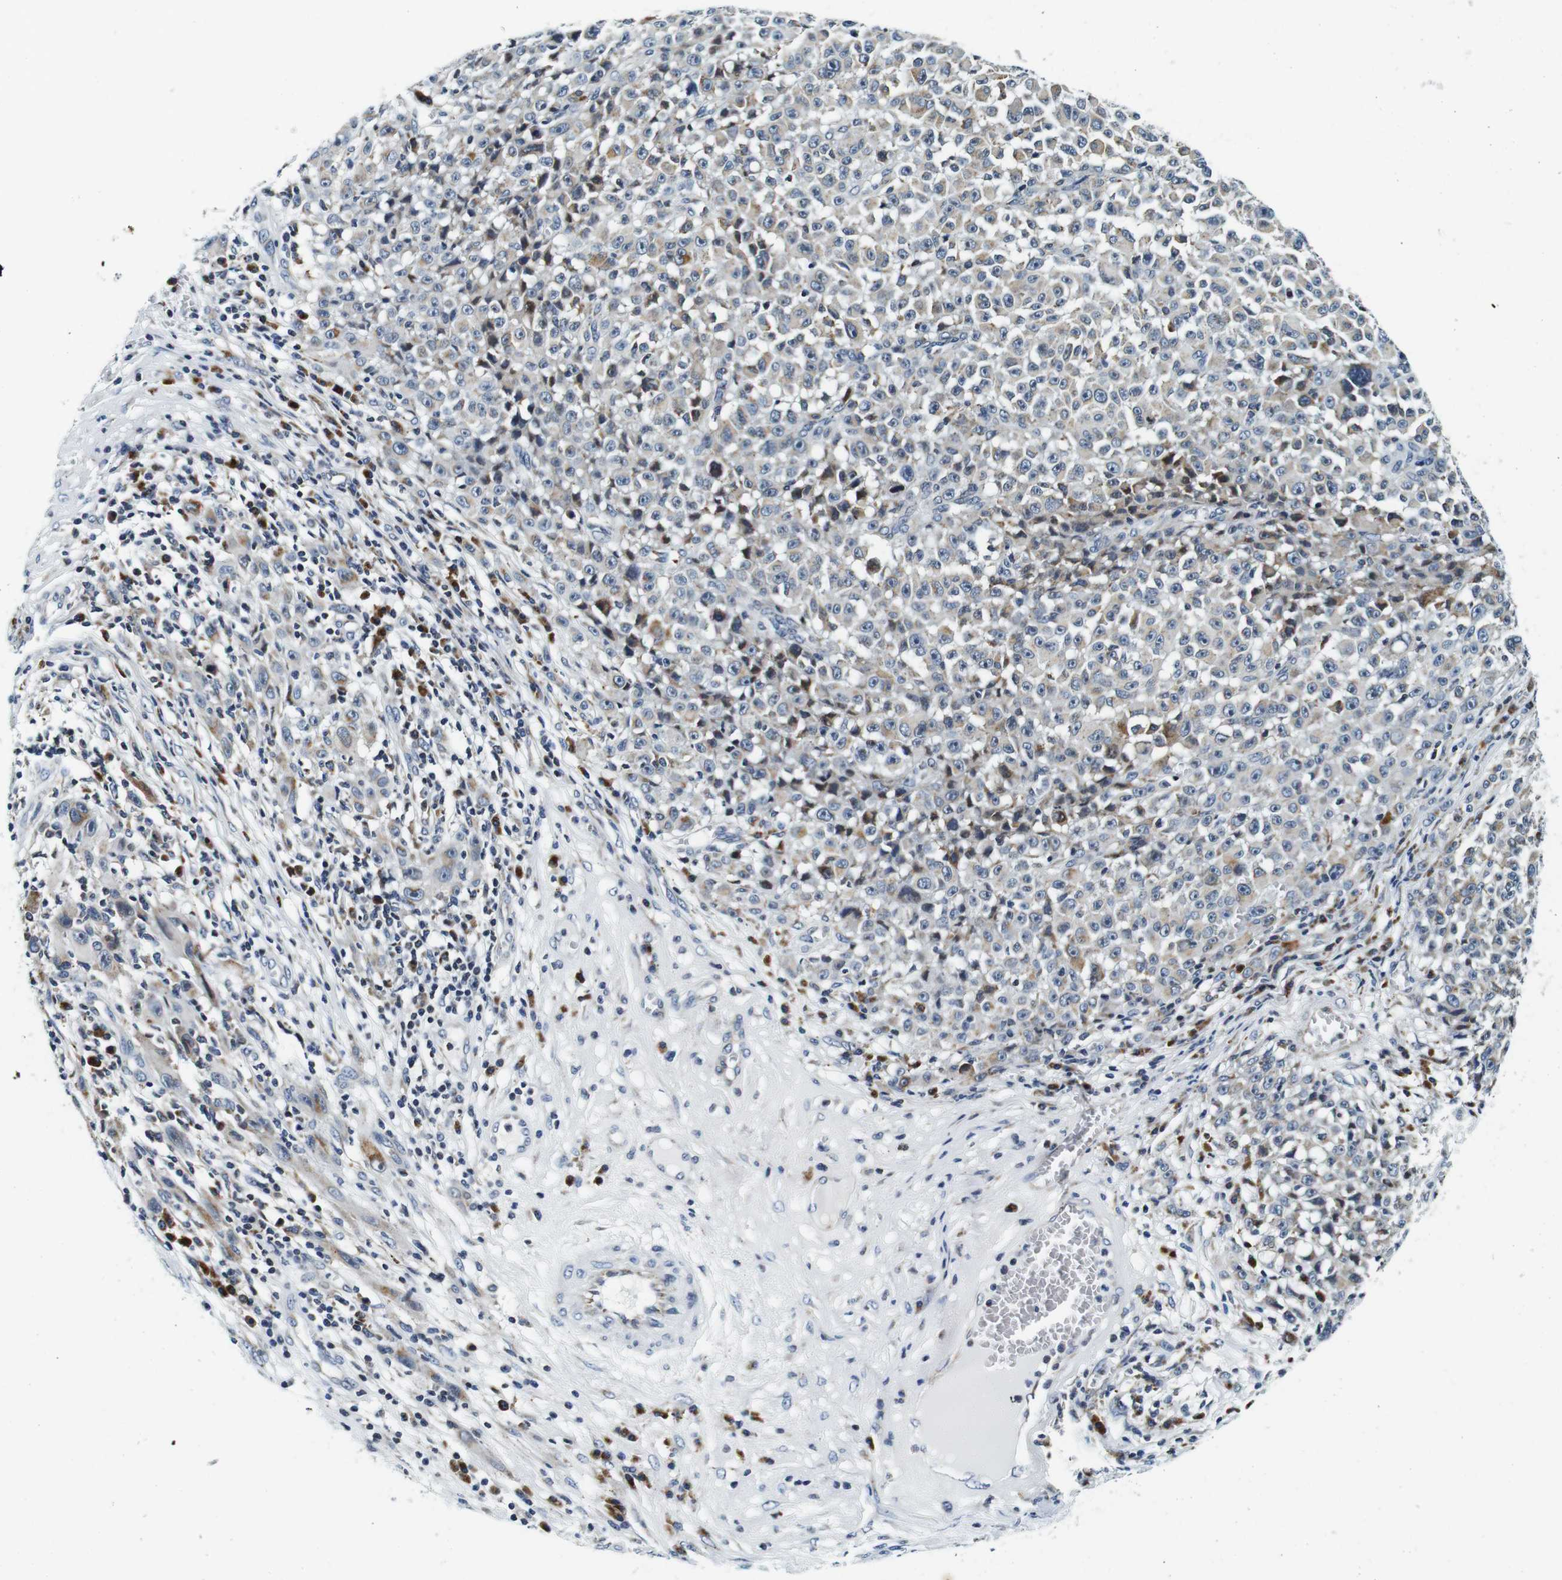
{"staining": {"intensity": "weak", "quantity": "25%-75%", "location": "cytoplasmic/membranous"}, "tissue": "melanoma", "cell_type": "Tumor cells", "image_type": "cancer", "snomed": [{"axis": "morphology", "description": "Malignant melanoma, NOS"}, {"axis": "topography", "description": "Skin"}], "caption": "Protein expression analysis of human melanoma reveals weak cytoplasmic/membranous positivity in about 25%-75% of tumor cells. (DAB (3,3'-diaminobenzidine) IHC with brightfield microscopy, high magnification).", "gene": "FAR2", "patient": {"sex": "female", "age": 82}}